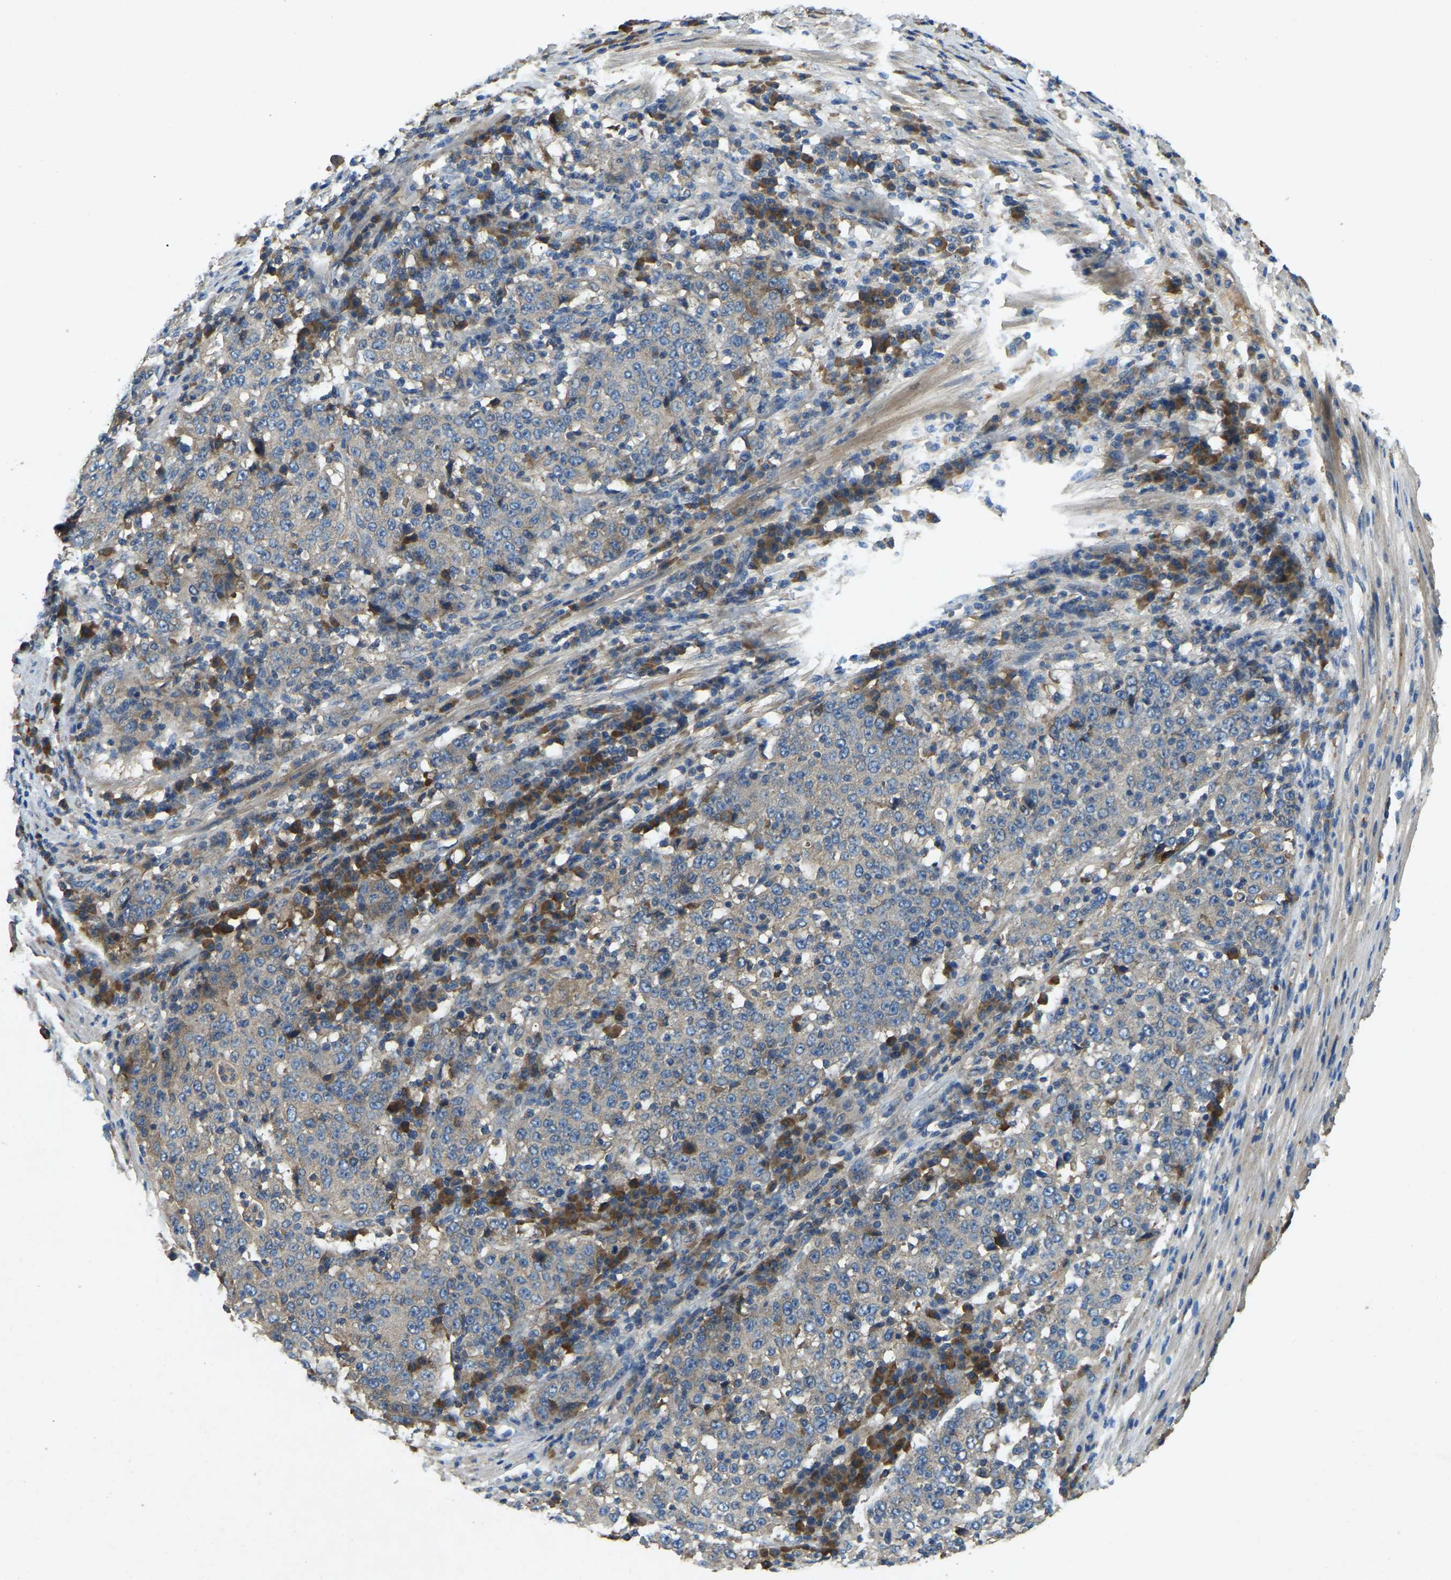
{"staining": {"intensity": "negative", "quantity": "none", "location": "none"}, "tissue": "stomach cancer", "cell_type": "Tumor cells", "image_type": "cancer", "snomed": [{"axis": "morphology", "description": "Adenocarcinoma, NOS"}, {"axis": "topography", "description": "Stomach"}], "caption": "Immunohistochemical staining of human adenocarcinoma (stomach) reveals no significant expression in tumor cells. Brightfield microscopy of immunohistochemistry stained with DAB (brown) and hematoxylin (blue), captured at high magnification.", "gene": "ATP8B1", "patient": {"sex": "male", "age": 59}}